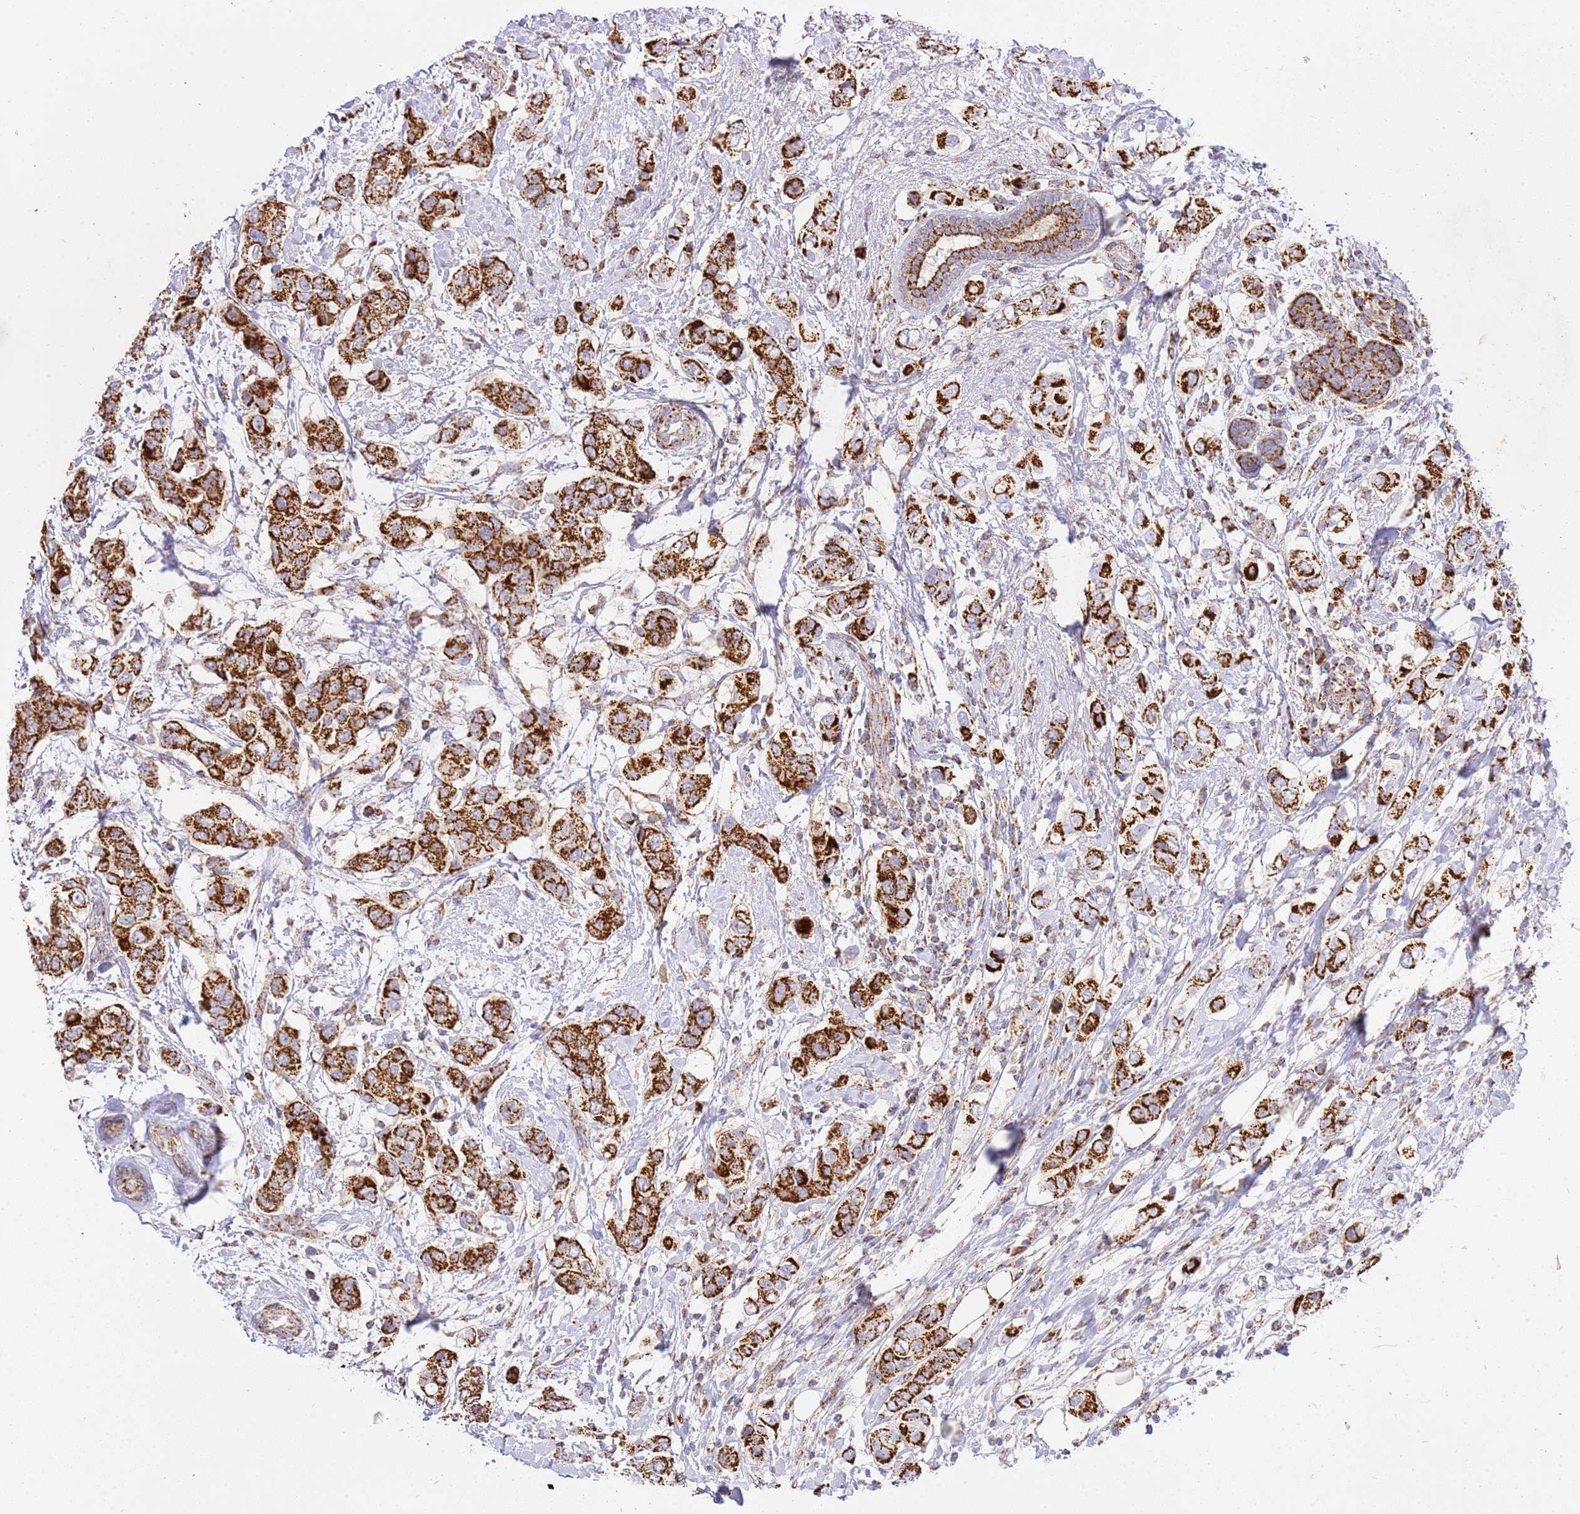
{"staining": {"intensity": "strong", "quantity": ">75%", "location": "cytoplasmic/membranous"}, "tissue": "breast cancer", "cell_type": "Tumor cells", "image_type": "cancer", "snomed": [{"axis": "morphology", "description": "Lobular carcinoma"}, {"axis": "topography", "description": "Breast"}], "caption": "Protein staining displays strong cytoplasmic/membranous positivity in approximately >75% of tumor cells in breast cancer.", "gene": "ZBTB39", "patient": {"sex": "female", "age": 51}}